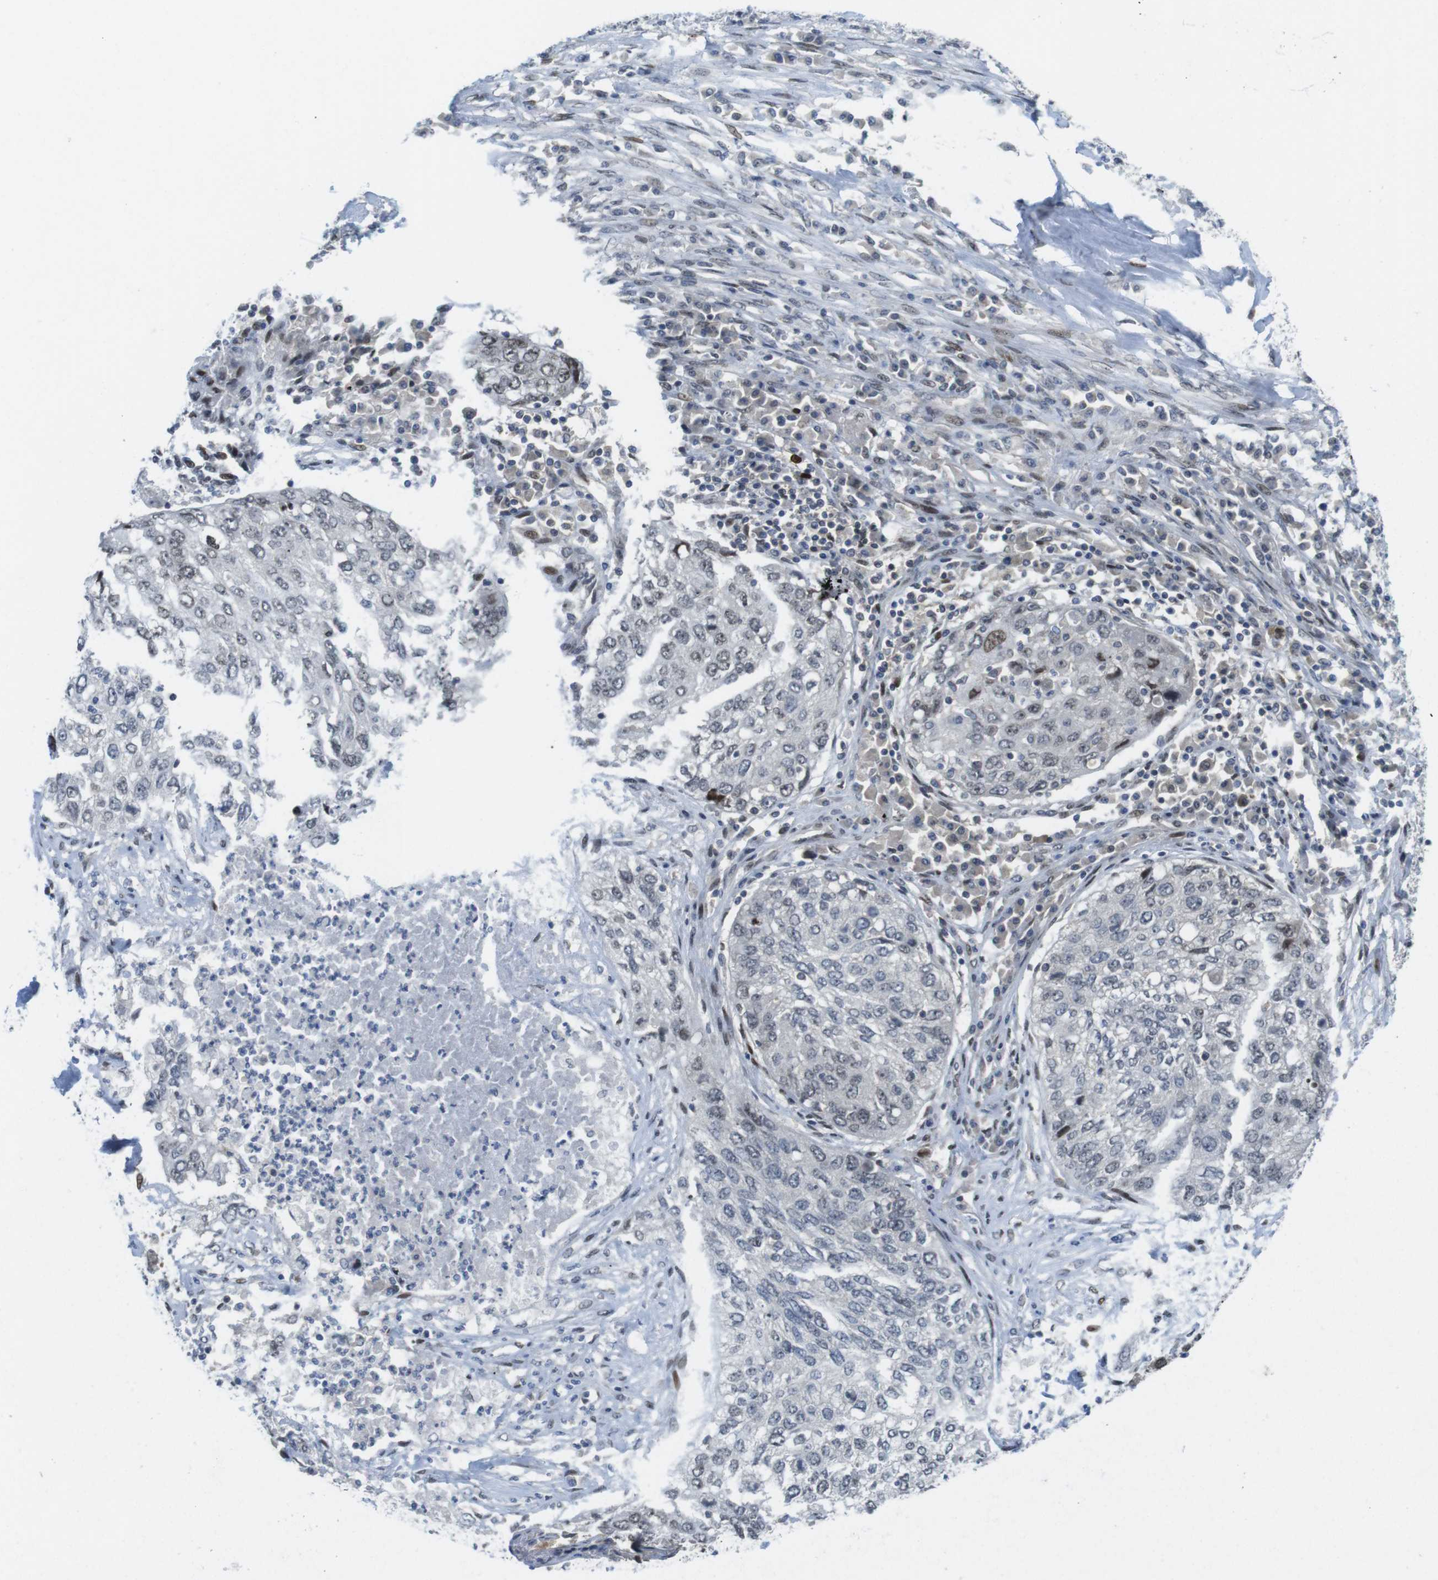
{"staining": {"intensity": "moderate", "quantity": "<25%", "location": "nuclear"}, "tissue": "lung cancer", "cell_type": "Tumor cells", "image_type": "cancer", "snomed": [{"axis": "morphology", "description": "Squamous cell carcinoma, NOS"}, {"axis": "topography", "description": "Lung"}], "caption": "Immunohistochemical staining of lung squamous cell carcinoma displays moderate nuclear protein expression in approximately <25% of tumor cells.", "gene": "RCC1", "patient": {"sex": "female", "age": 63}}